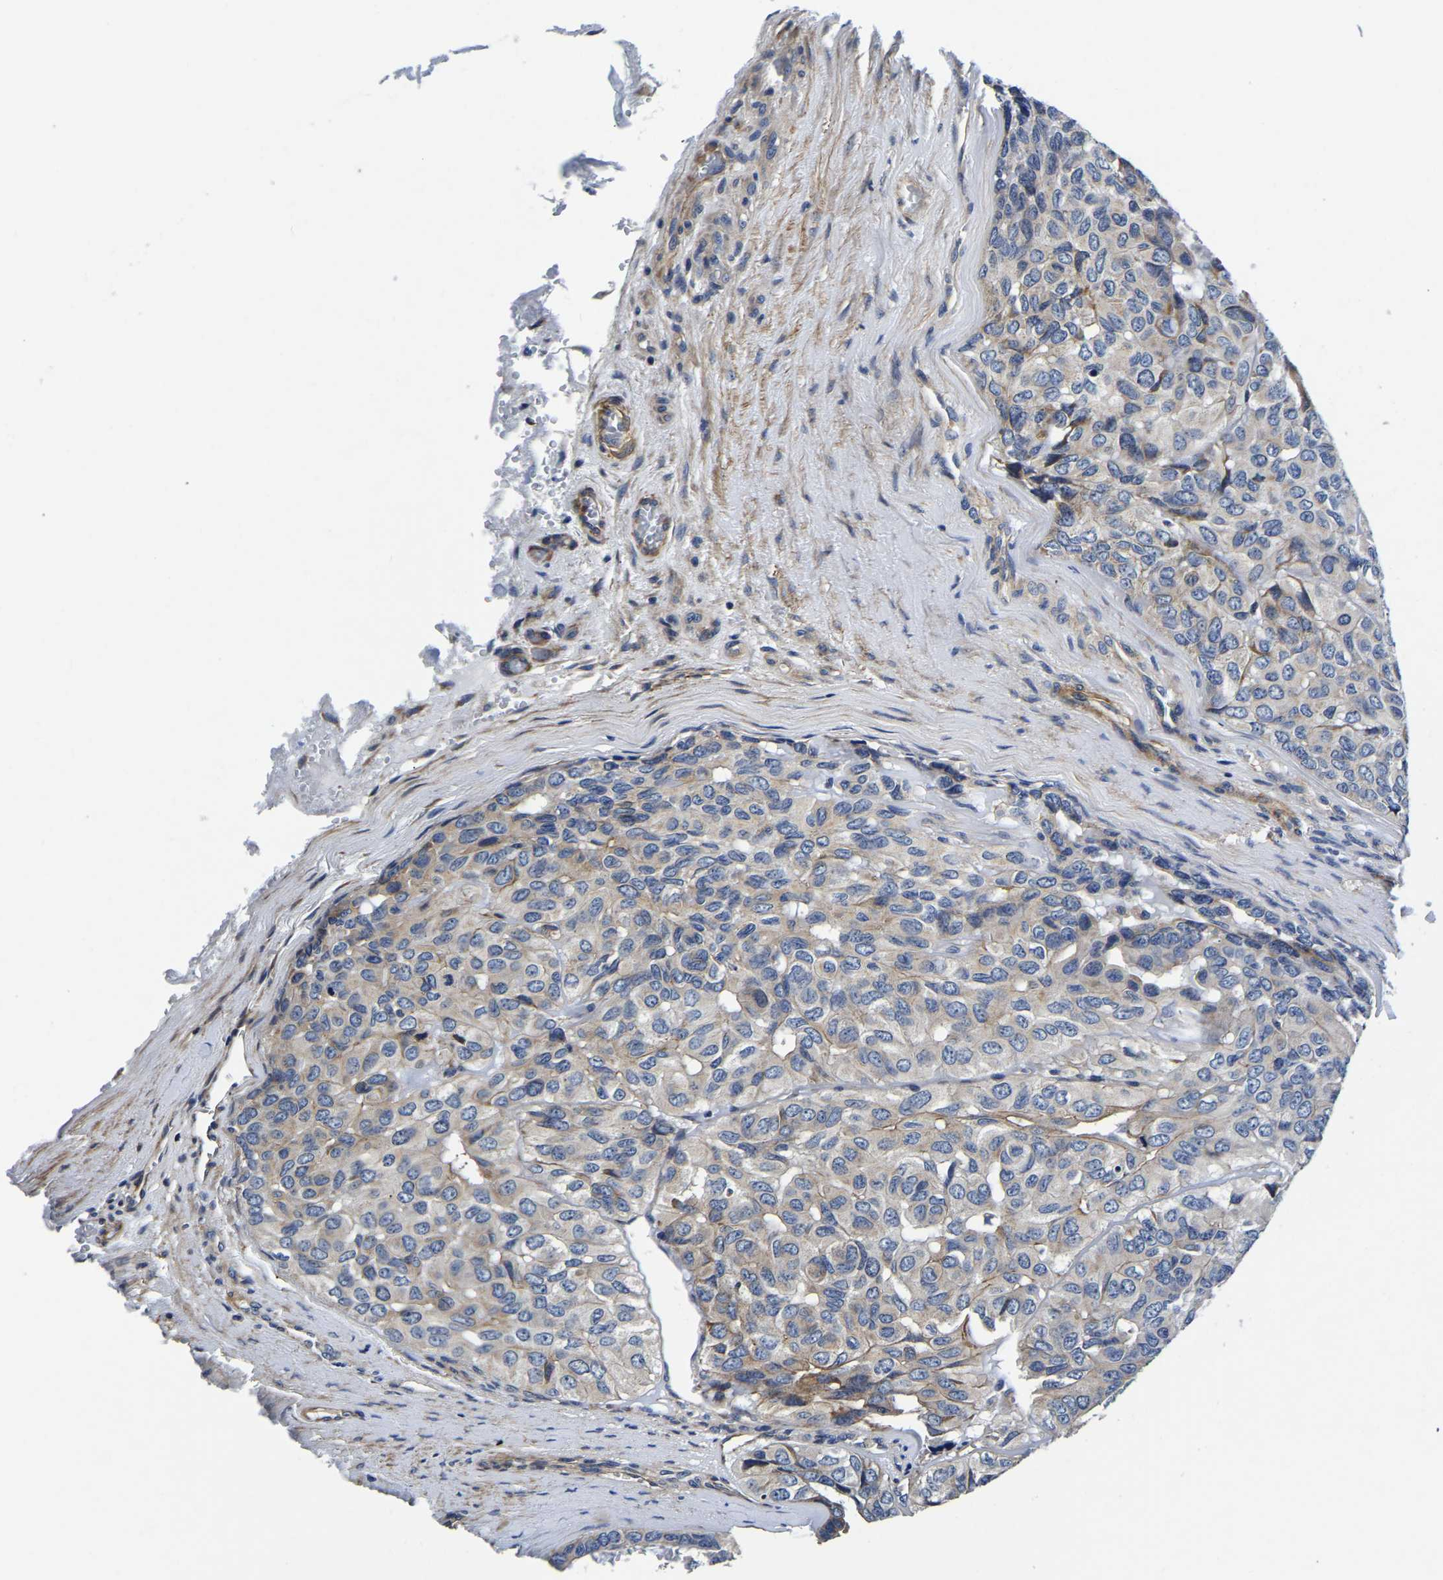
{"staining": {"intensity": "weak", "quantity": "25%-75%", "location": "cytoplasmic/membranous"}, "tissue": "head and neck cancer", "cell_type": "Tumor cells", "image_type": "cancer", "snomed": [{"axis": "morphology", "description": "Adenocarcinoma, NOS"}, {"axis": "topography", "description": "Salivary gland, NOS"}, {"axis": "topography", "description": "Head-Neck"}], "caption": "A histopathology image of adenocarcinoma (head and neck) stained for a protein reveals weak cytoplasmic/membranous brown staining in tumor cells.", "gene": "KCTD17", "patient": {"sex": "female", "age": 76}}